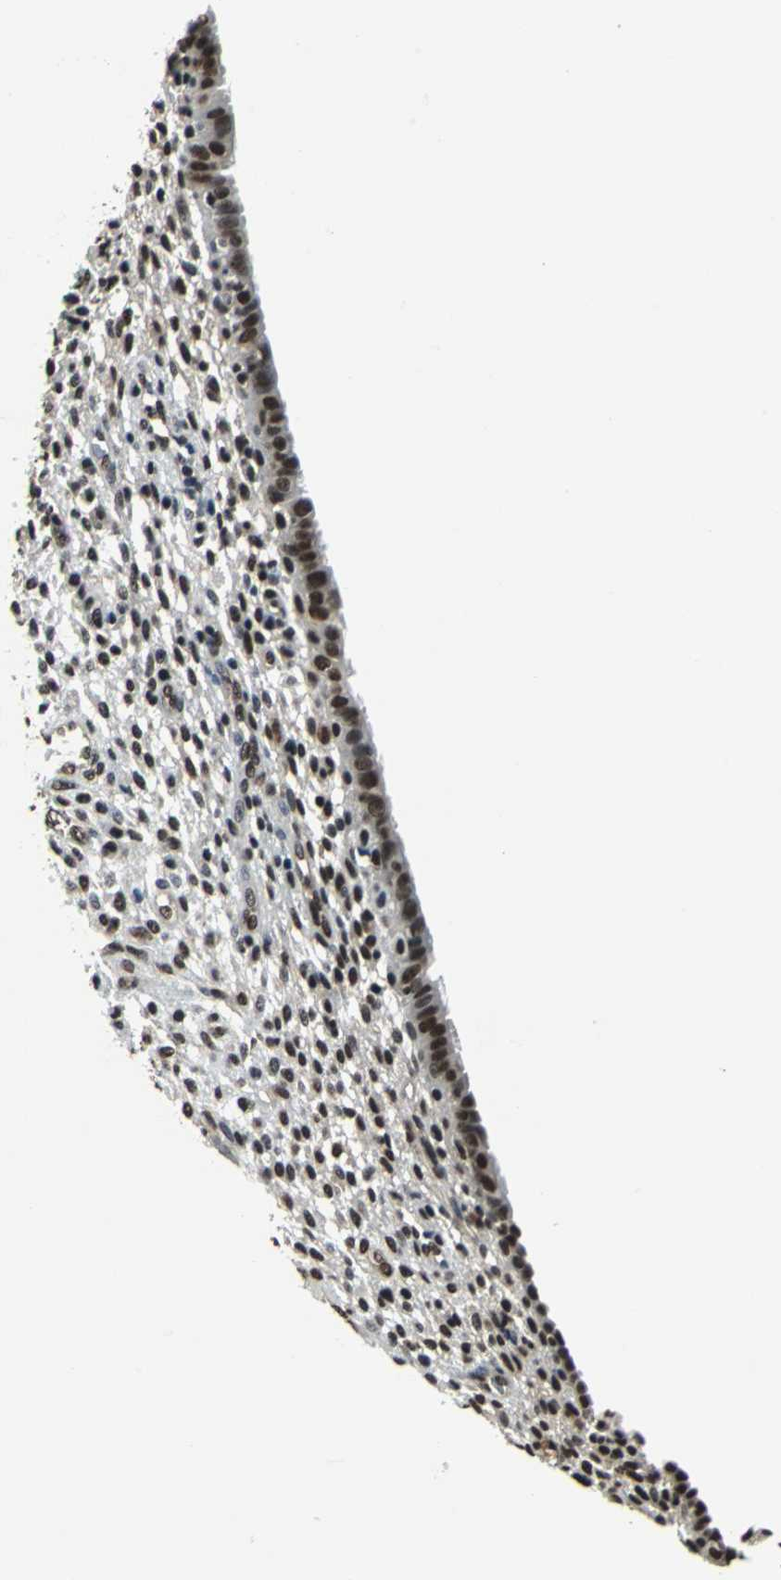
{"staining": {"intensity": "strong", "quantity": "25%-75%", "location": "nuclear"}, "tissue": "endometrium", "cell_type": "Cells in endometrial stroma", "image_type": "normal", "snomed": [{"axis": "morphology", "description": "Normal tissue, NOS"}, {"axis": "topography", "description": "Endometrium"}], "caption": "Immunohistochemistry (DAB (3,3'-diaminobenzidine)) staining of unremarkable human endometrium reveals strong nuclear protein expression in approximately 25%-75% of cells in endometrial stroma.", "gene": "RBM14", "patient": {"sex": "female", "age": 72}}